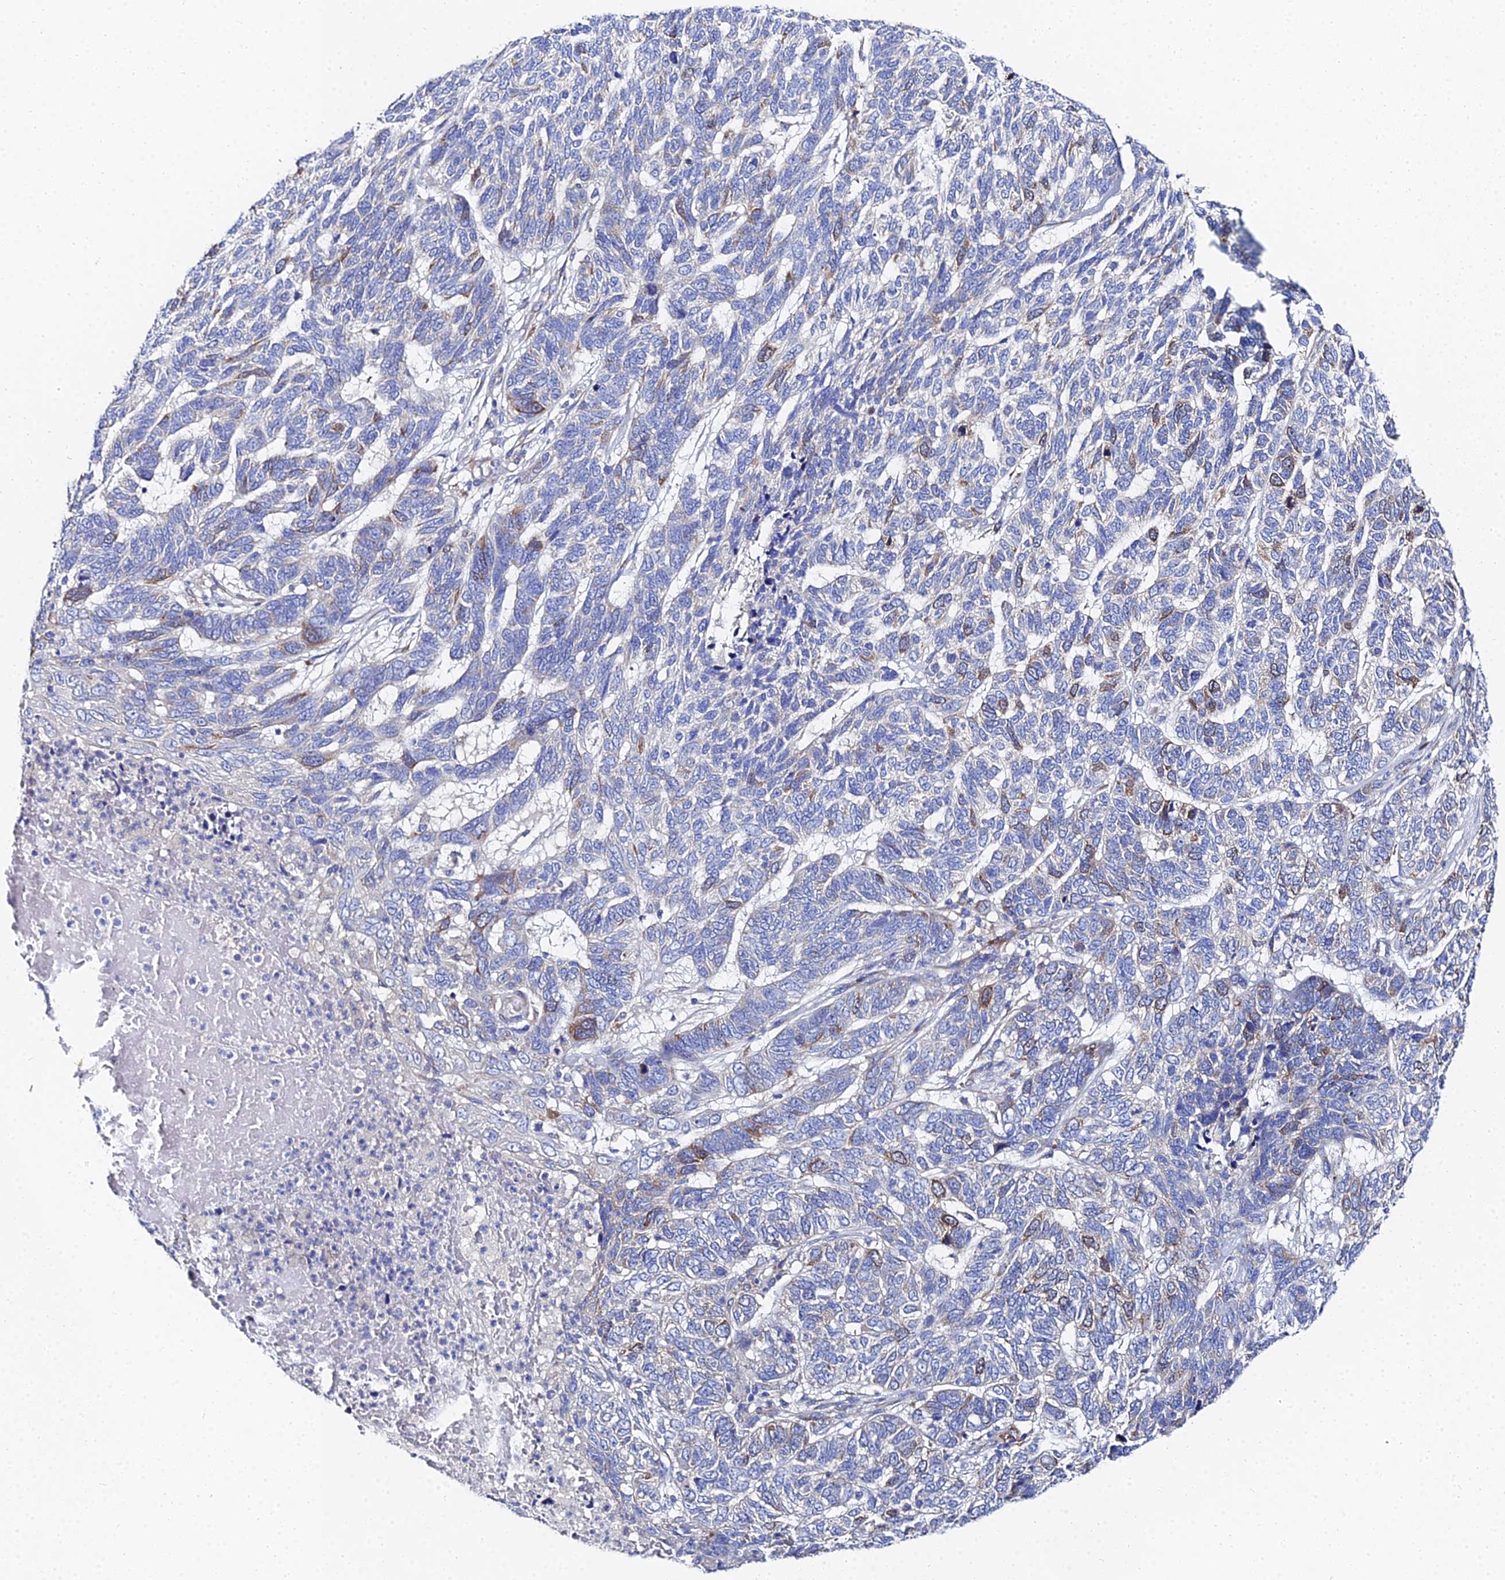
{"staining": {"intensity": "moderate", "quantity": "<25%", "location": "cytoplasmic/membranous"}, "tissue": "skin cancer", "cell_type": "Tumor cells", "image_type": "cancer", "snomed": [{"axis": "morphology", "description": "Basal cell carcinoma"}, {"axis": "topography", "description": "Skin"}], "caption": "Human skin cancer (basal cell carcinoma) stained with a protein marker displays moderate staining in tumor cells.", "gene": "PTTG1", "patient": {"sex": "female", "age": 65}}